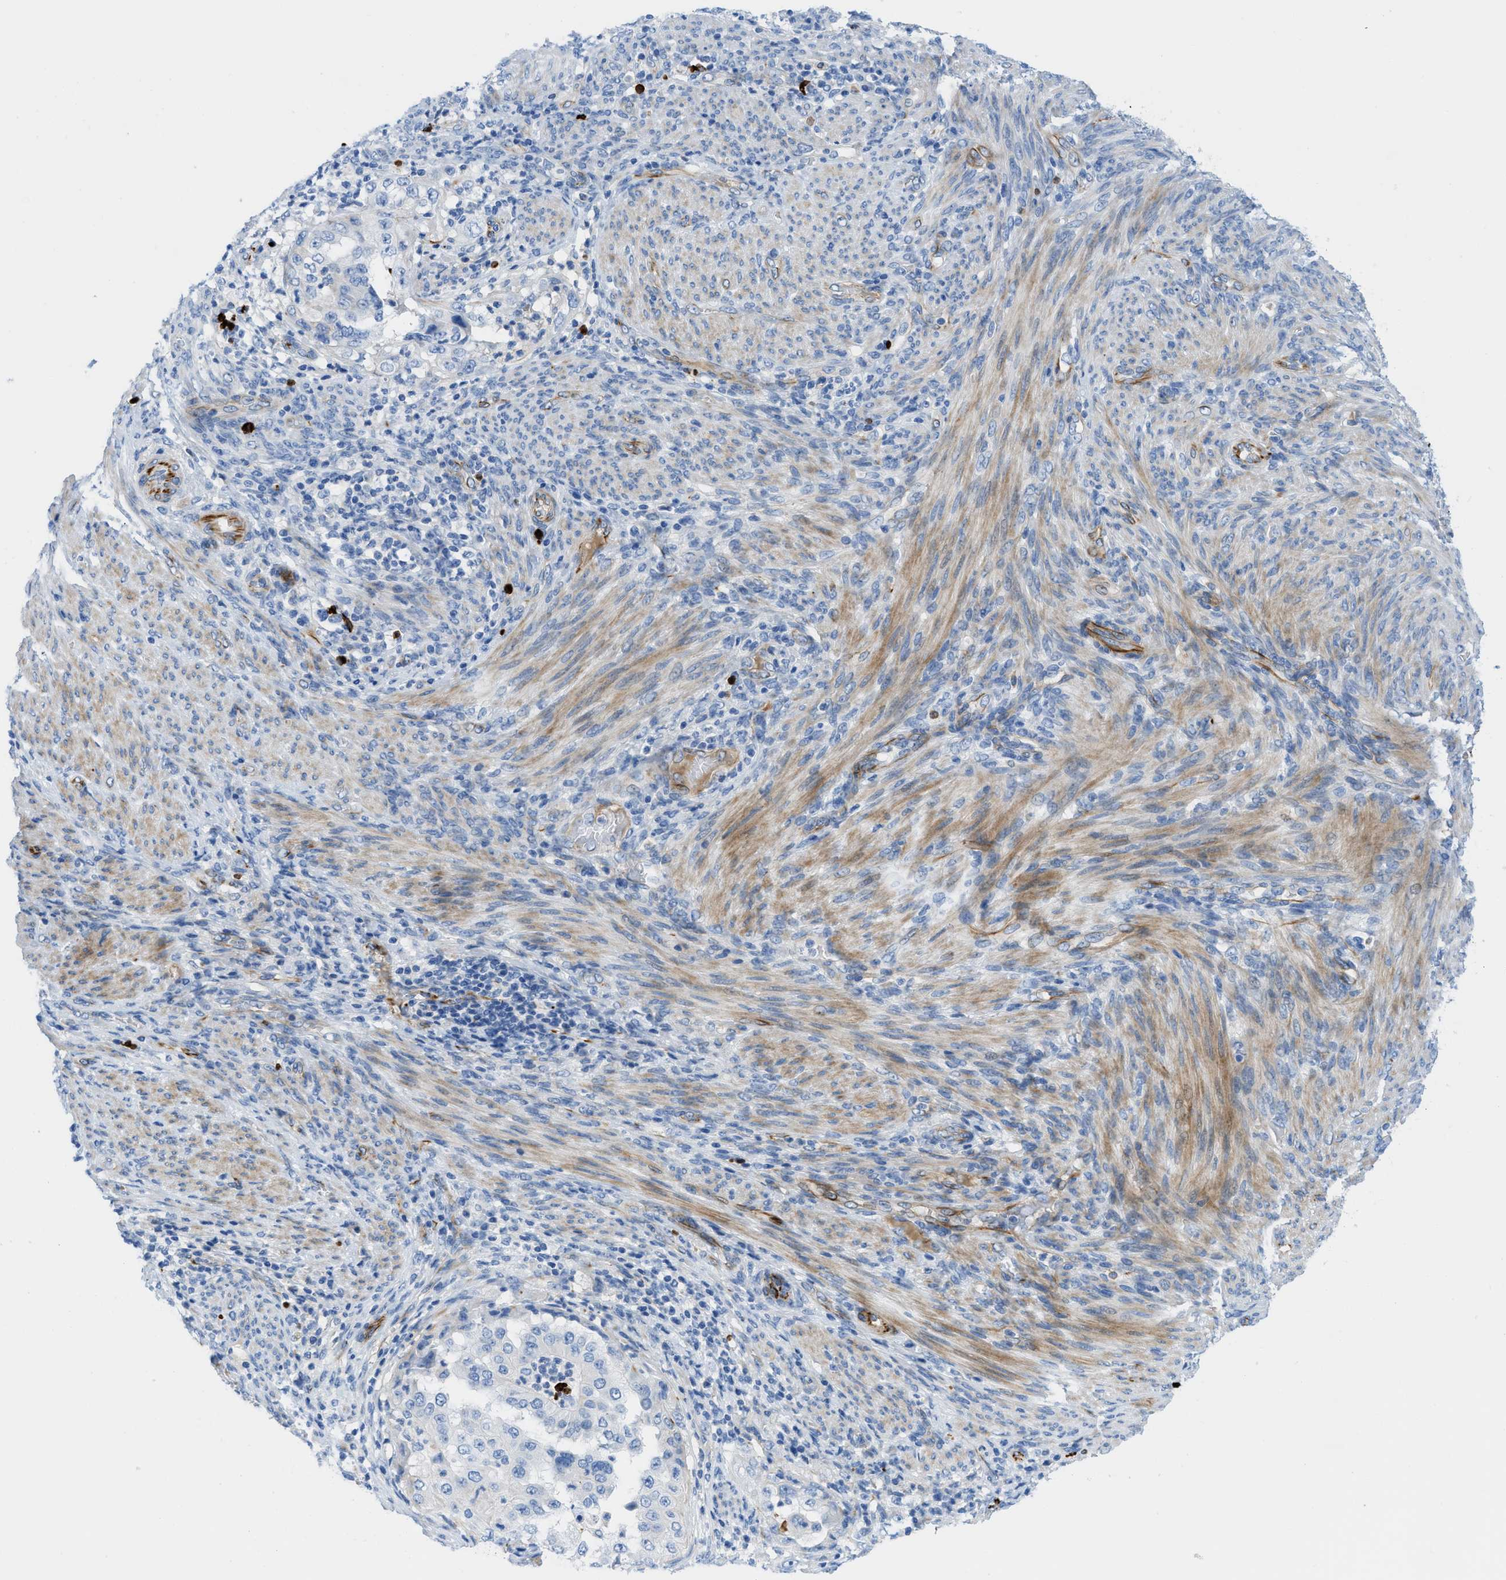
{"staining": {"intensity": "negative", "quantity": "none", "location": "none"}, "tissue": "endometrial cancer", "cell_type": "Tumor cells", "image_type": "cancer", "snomed": [{"axis": "morphology", "description": "Adenocarcinoma, NOS"}, {"axis": "topography", "description": "Endometrium"}], "caption": "Tumor cells show no significant protein positivity in adenocarcinoma (endometrial).", "gene": "XCR1", "patient": {"sex": "female", "age": 85}}